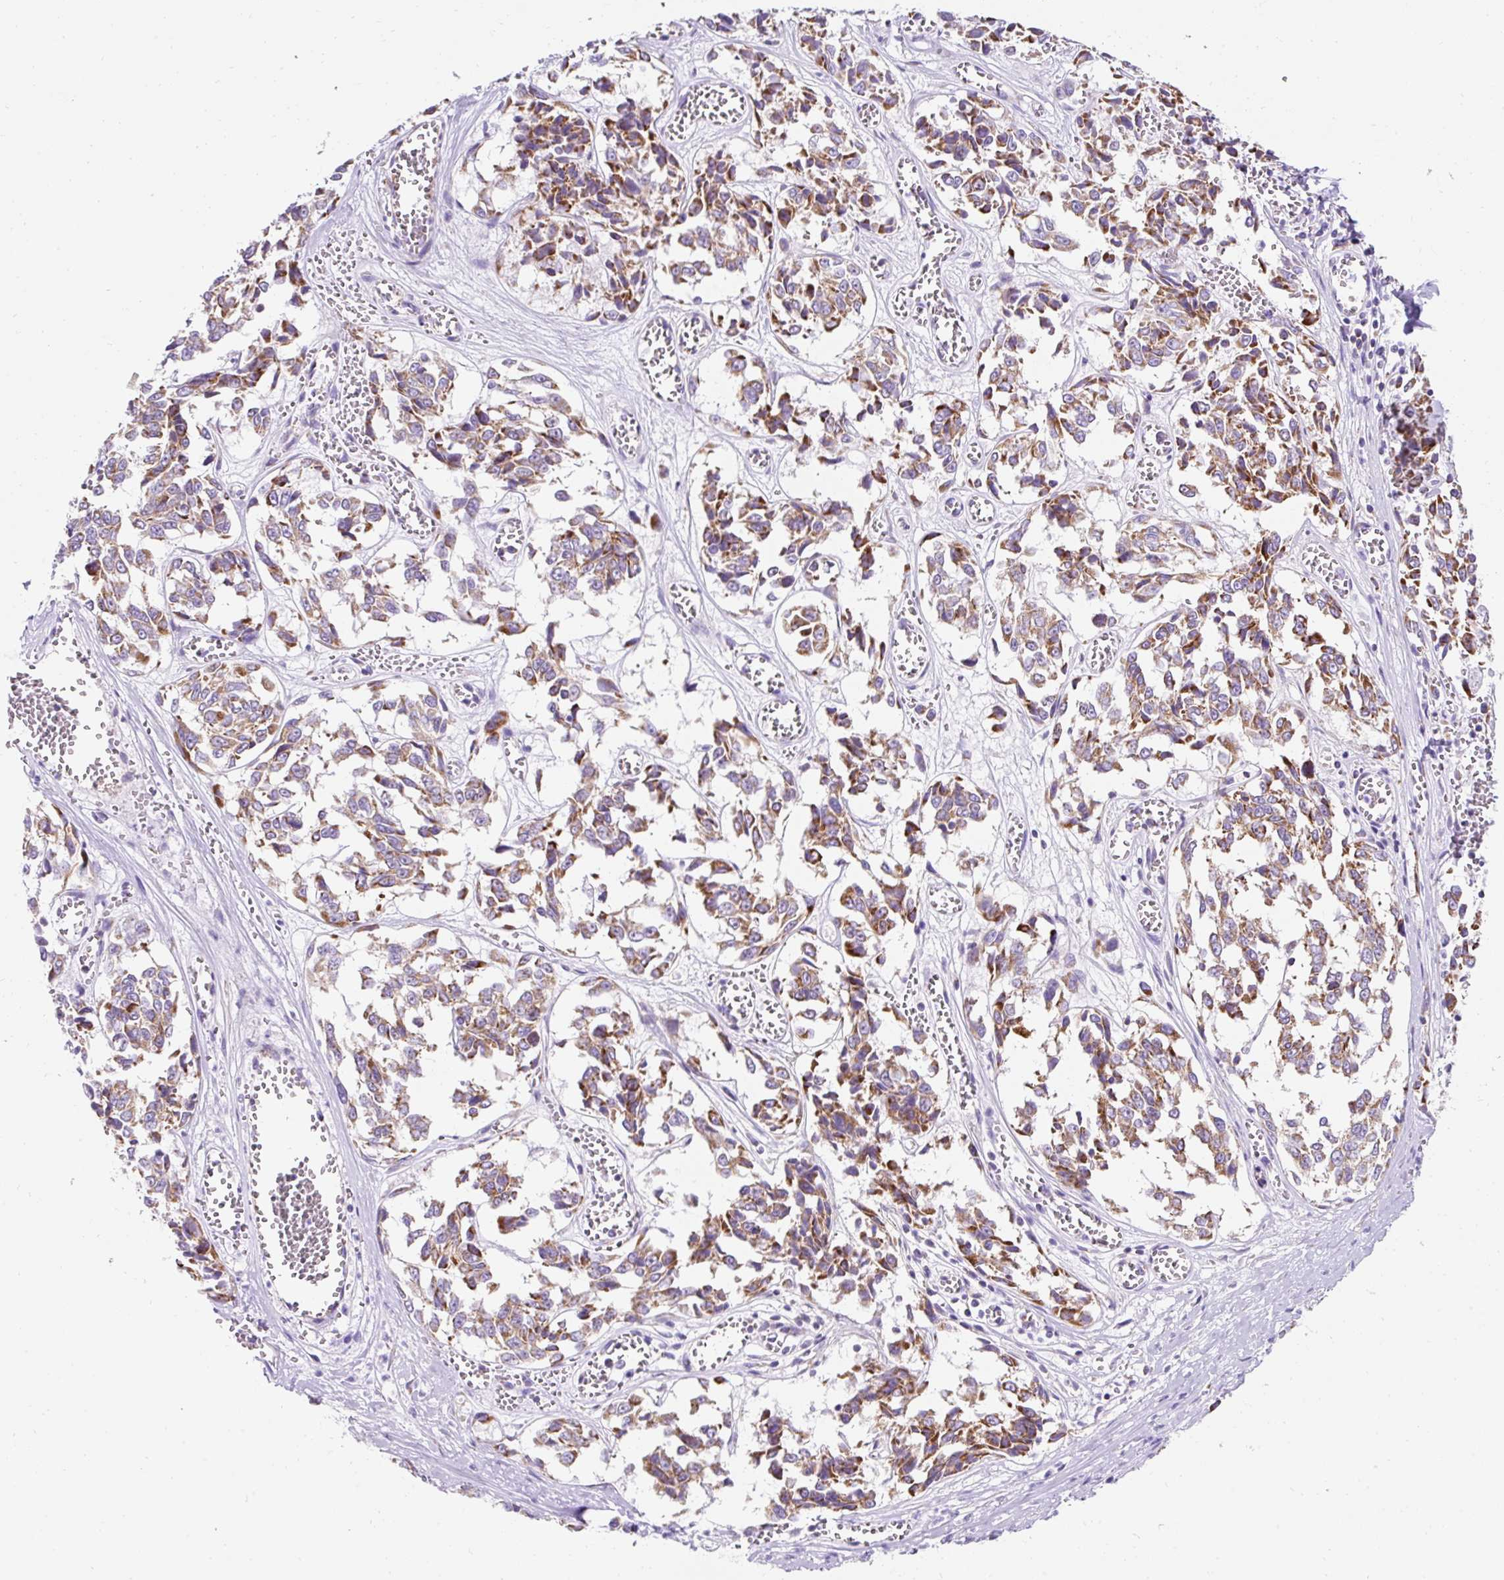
{"staining": {"intensity": "moderate", "quantity": ">75%", "location": "cytoplasmic/membranous"}, "tissue": "melanoma", "cell_type": "Tumor cells", "image_type": "cancer", "snomed": [{"axis": "morphology", "description": "Malignant melanoma, NOS"}, {"axis": "topography", "description": "Skin"}], "caption": "Immunohistochemical staining of human malignant melanoma shows medium levels of moderate cytoplasmic/membranous positivity in approximately >75% of tumor cells.", "gene": "PLPP2", "patient": {"sex": "female", "age": 64}}